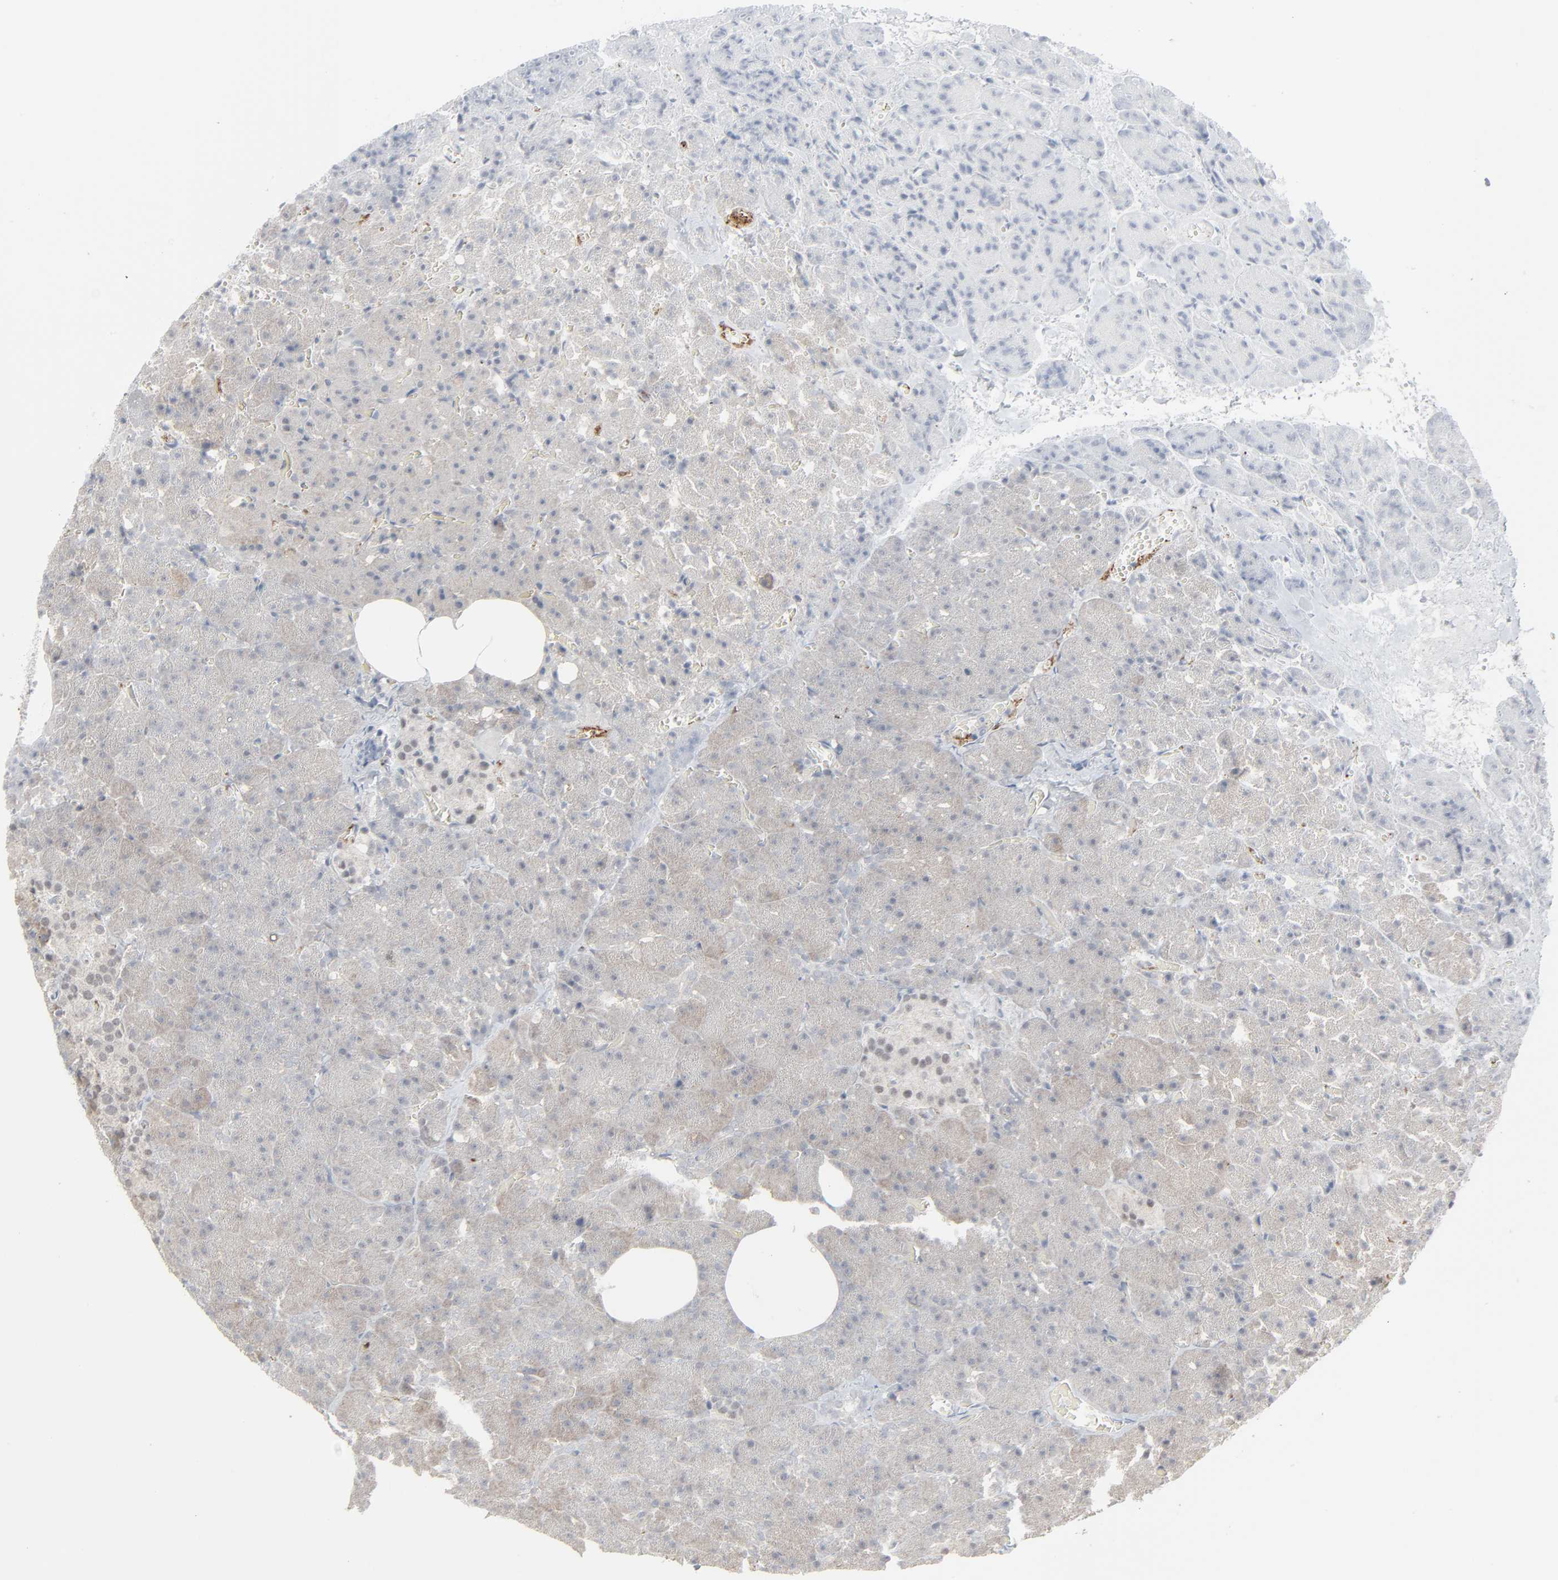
{"staining": {"intensity": "negative", "quantity": "none", "location": "none"}, "tissue": "carcinoid", "cell_type": "Tumor cells", "image_type": "cancer", "snomed": [{"axis": "morphology", "description": "Normal tissue, NOS"}, {"axis": "morphology", "description": "Carcinoid, malignant, NOS"}, {"axis": "topography", "description": "Pancreas"}], "caption": "Carcinoid was stained to show a protein in brown. There is no significant staining in tumor cells.", "gene": "NEUROD1", "patient": {"sex": "female", "age": 35}}